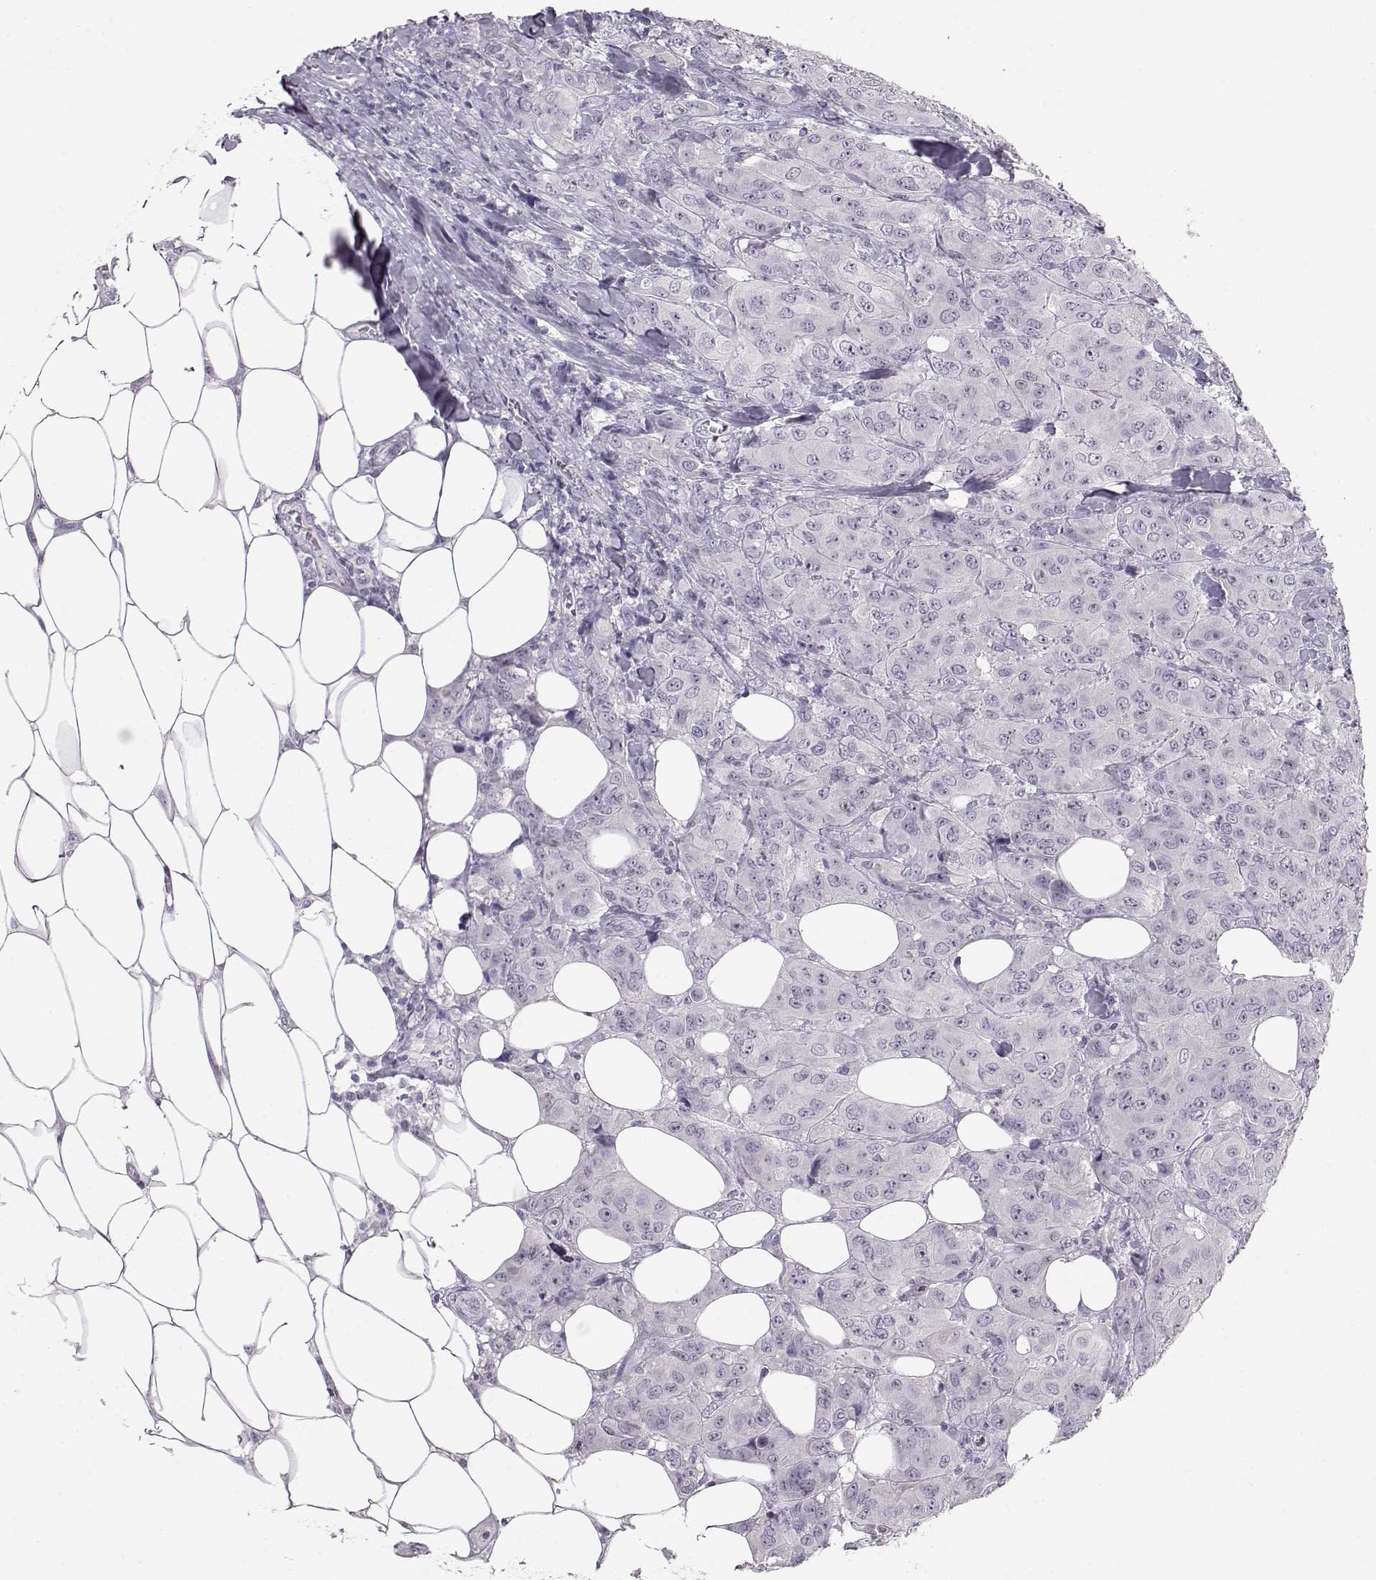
{"staining": {"intensity": "negative", "quantity": "none", "location": "none"}, "tissue": "breast cancer", "cell_type": "Tumor cells", "image_type": "cancer", "snomed": [{"axis": "morphology", "description": "Duct carcinoma"}, {"axis": "topography", "description": "Breast"}], "caption": "Immunohistochemistry histopathology image of neoplastic tissue: human breast infiltrating ductal carcinoma stained with DAB demonstrates no significant protein staining in tumor cells.", "gene": "FAM205A", "patient": {"sex": "female", "age": 43}}